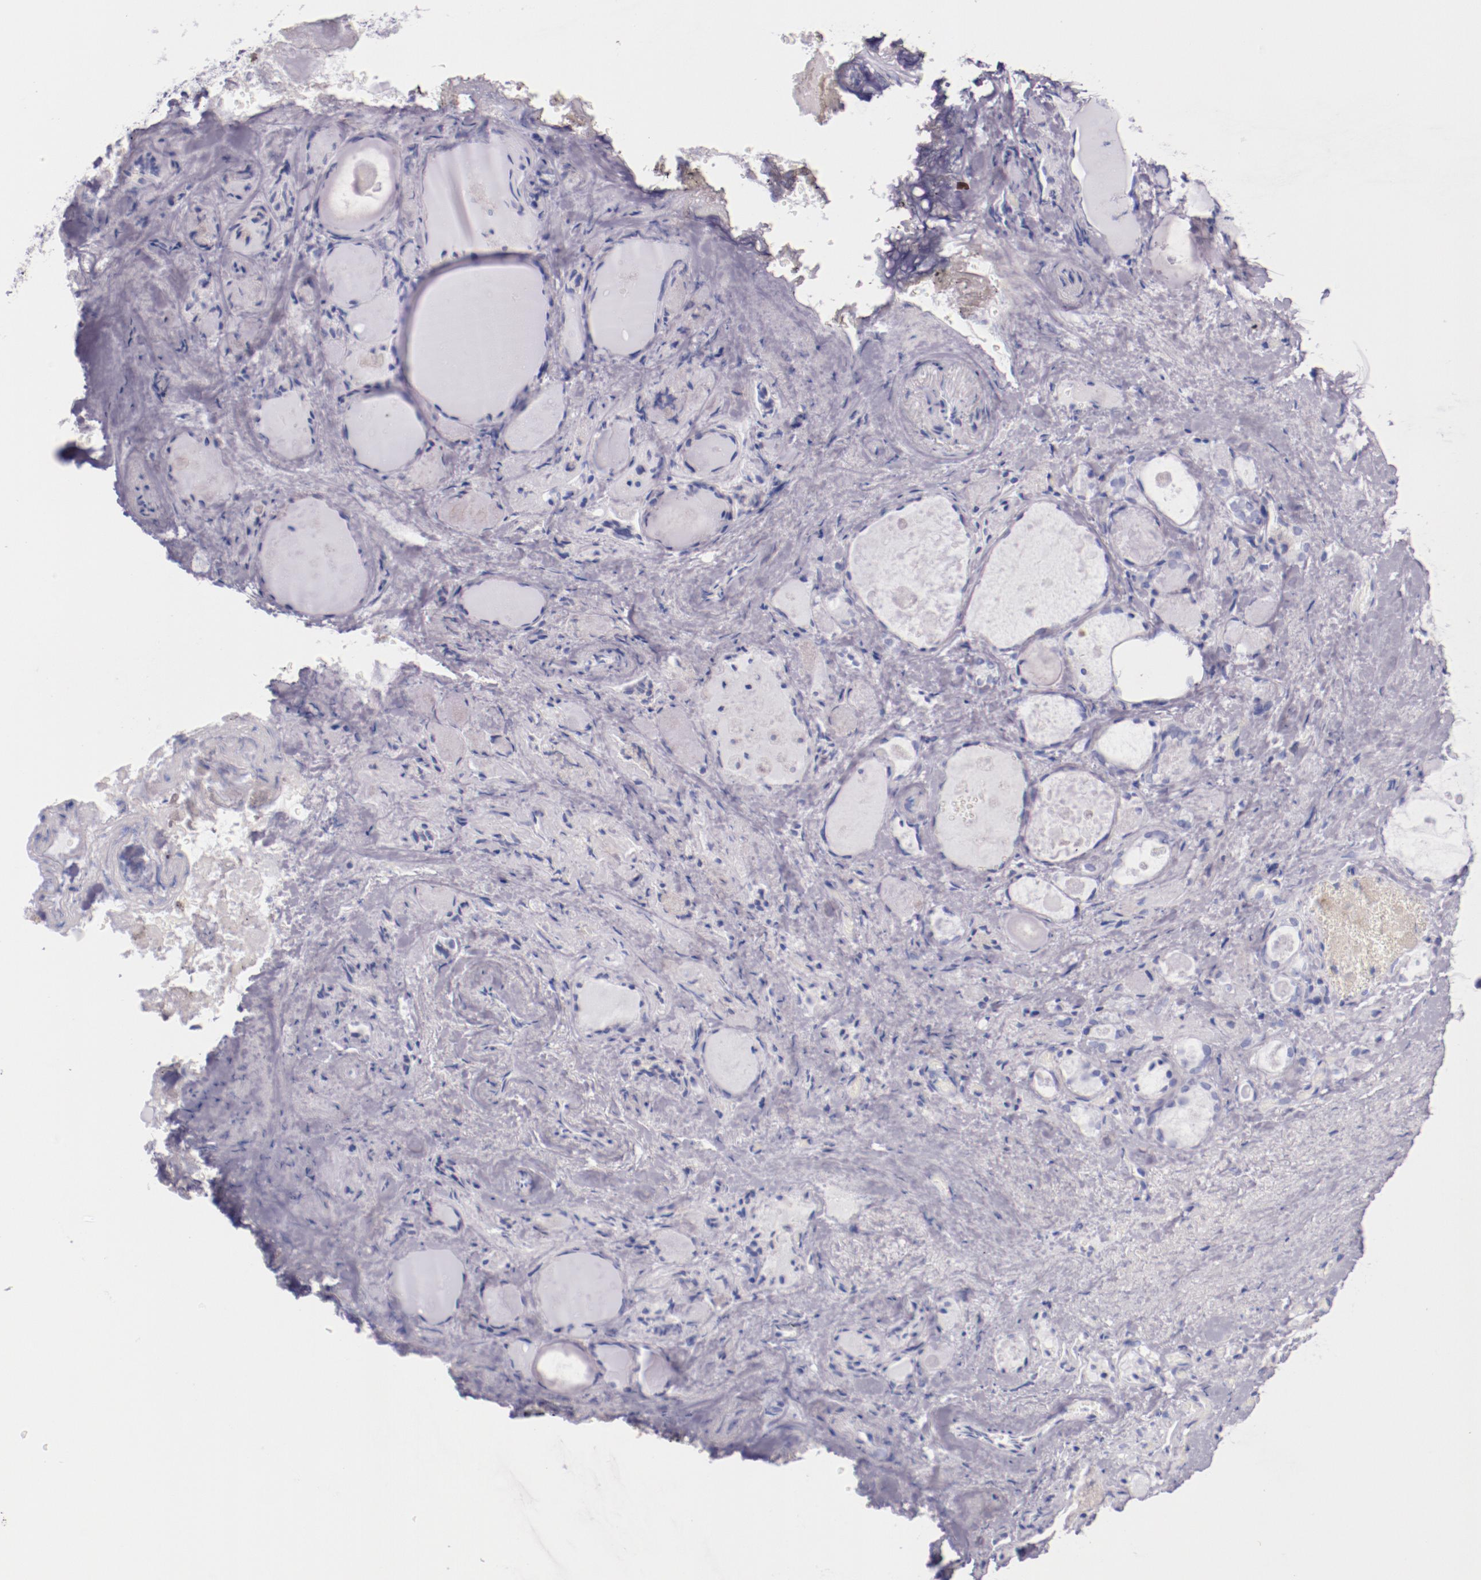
{"staining": {"intensity": "negative", "quantity": "none", "location": "none"}, "tissue": "thyroid gland", "cell_type": "Glandular cells", "image_type": "normal", "snomed": [{"axis": "morphology", "description": "Normal tissue, NOS"}, {"axis": "topography", "description": "Thyroid gland"}], "caption": "DAB (3,3'-diaminobenzidine) immunohistochemical staining of normal human thyroid gland exhibits no significant staining in glandular cells.", "gene": "IRF4", "patient": {"sex": "female", "age": 75}}